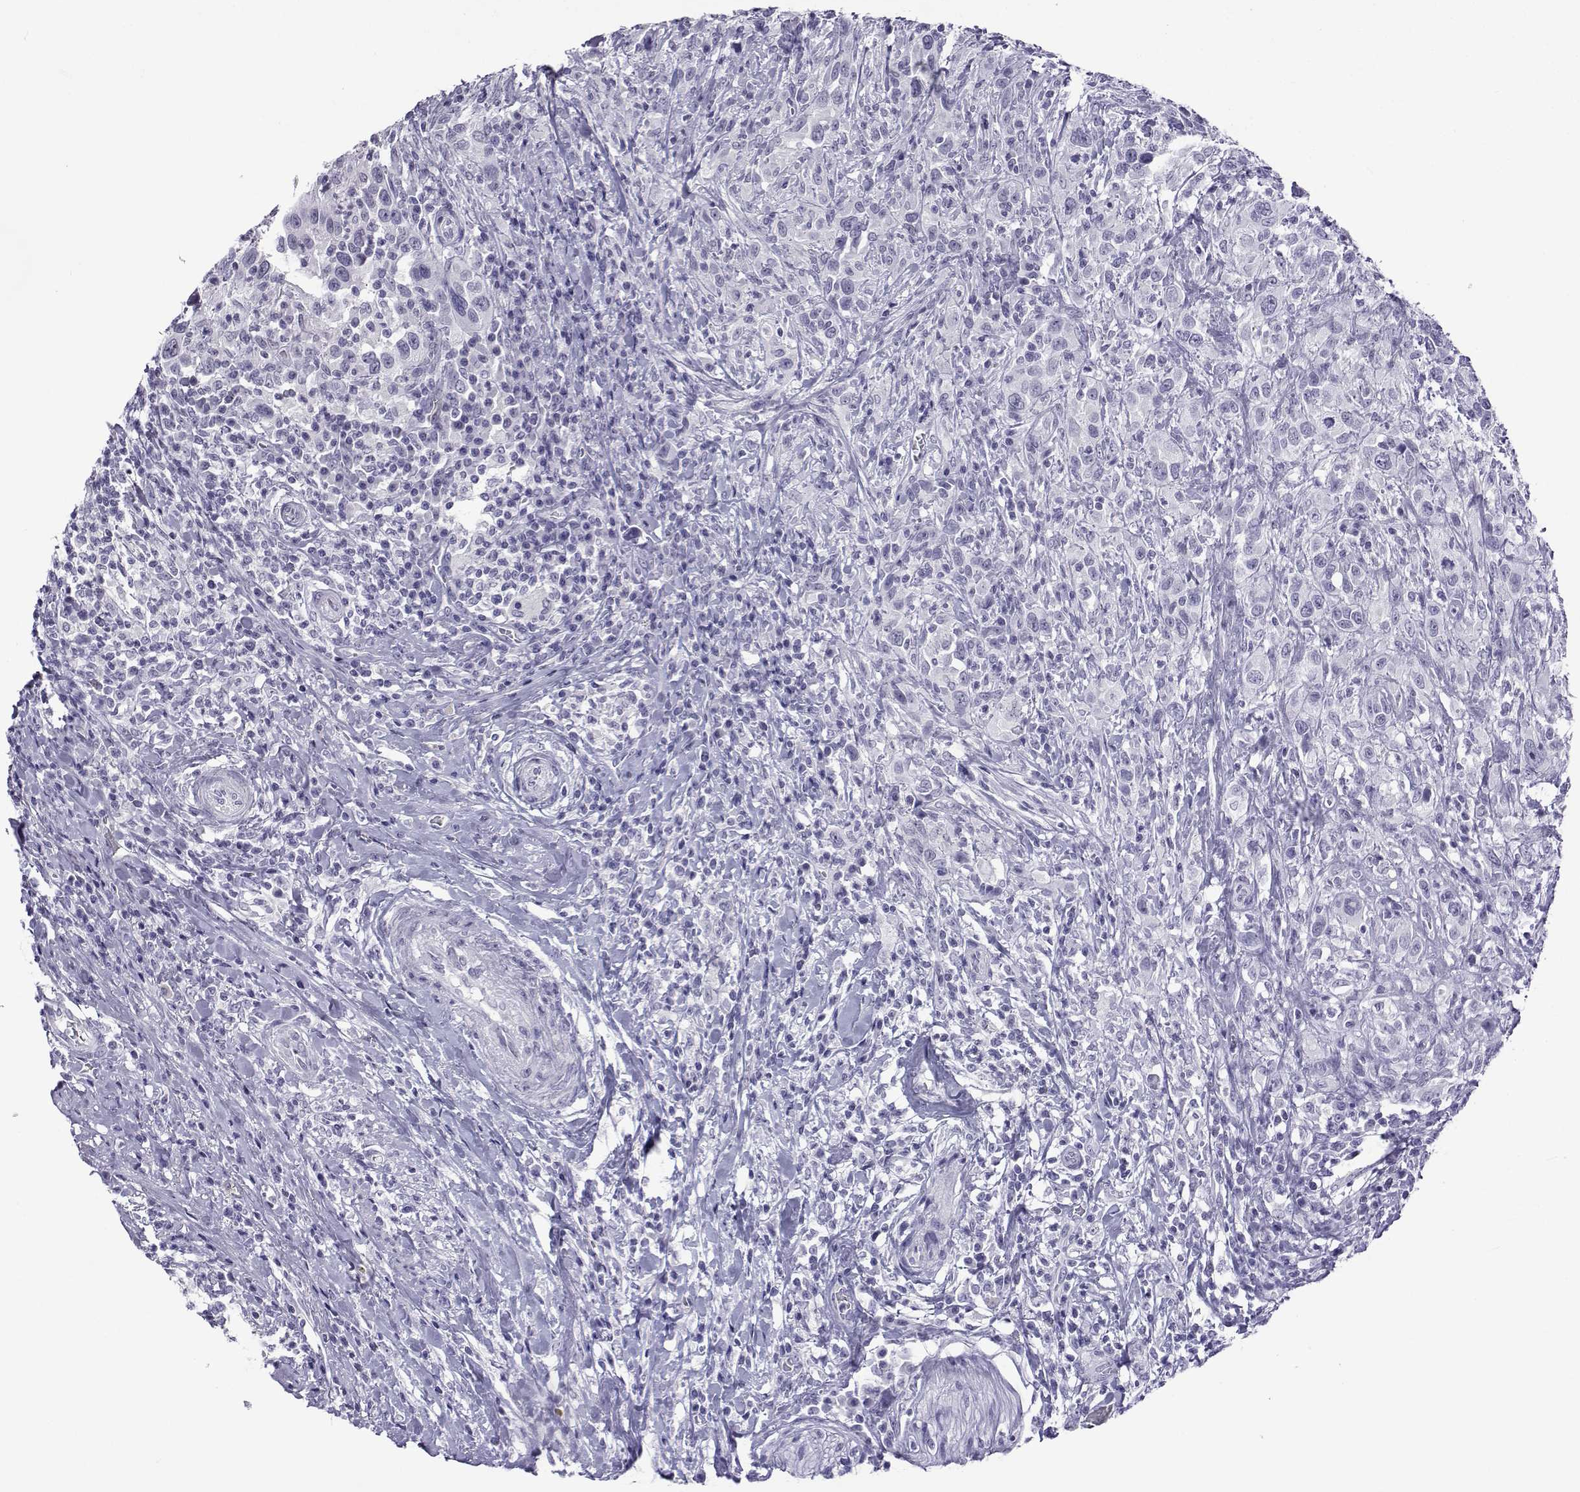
{"staining": {"intensity": "negative", "quantity": "none", "location": "none"}, "tissue": "urothelial cancer", "cell_type": "Tumor cells", "image_type": "cancer", "snomed": [{"axis": "morphology", "description": "Urothelial carcinoma, NOS"}, {"axis": "morphology", "description": "Urothelial carcinoma, High grade"}, {"axis": "topography", "description": "Urinary bladder"}], "caption": "The photomicrograph demonstrates no significant positivity in tumor cells of urothelial carcinoma (high-grade).", "gene": "ACTL7A", "patient": {"sex": "female", "age": 64}}